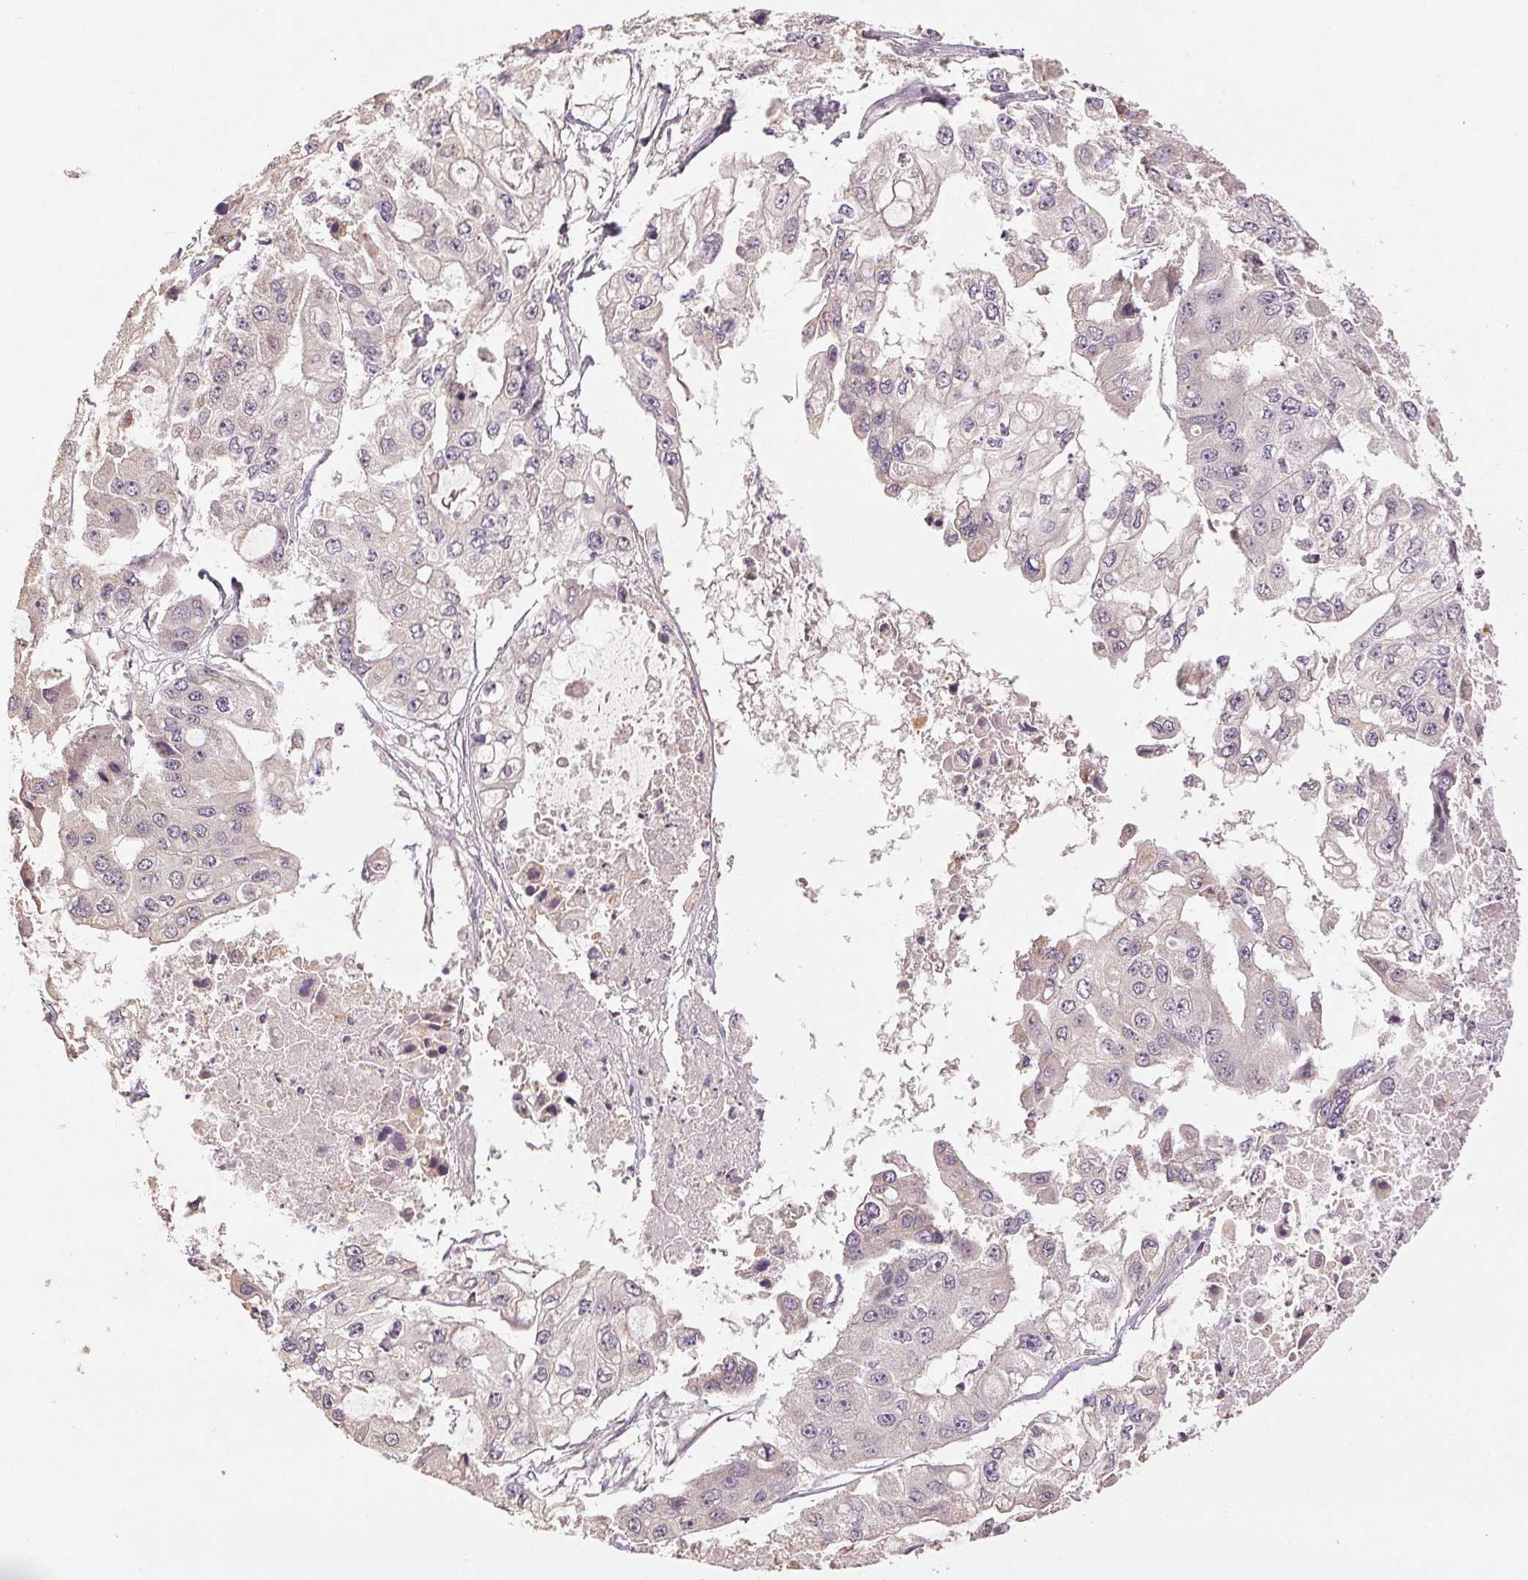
{"staining": {"intensity": "negative", "quantity": "none", "location": "none"}, "tissue": "ovarian cancer", "cell_type": "Tumor cells", "image_type": "cancer", "snomed": [{"axis": "morphology", "description": "Cystadenocarcinoma, serous, NOS"}, {"axis": "topography", "description": "Ovary"}], "caption": "Immunohistochemical staining of ovarian cancer shows no significant staining in tumor cells.", "gene": "COX14", "patient": {"sex": "female", "age": 56}}